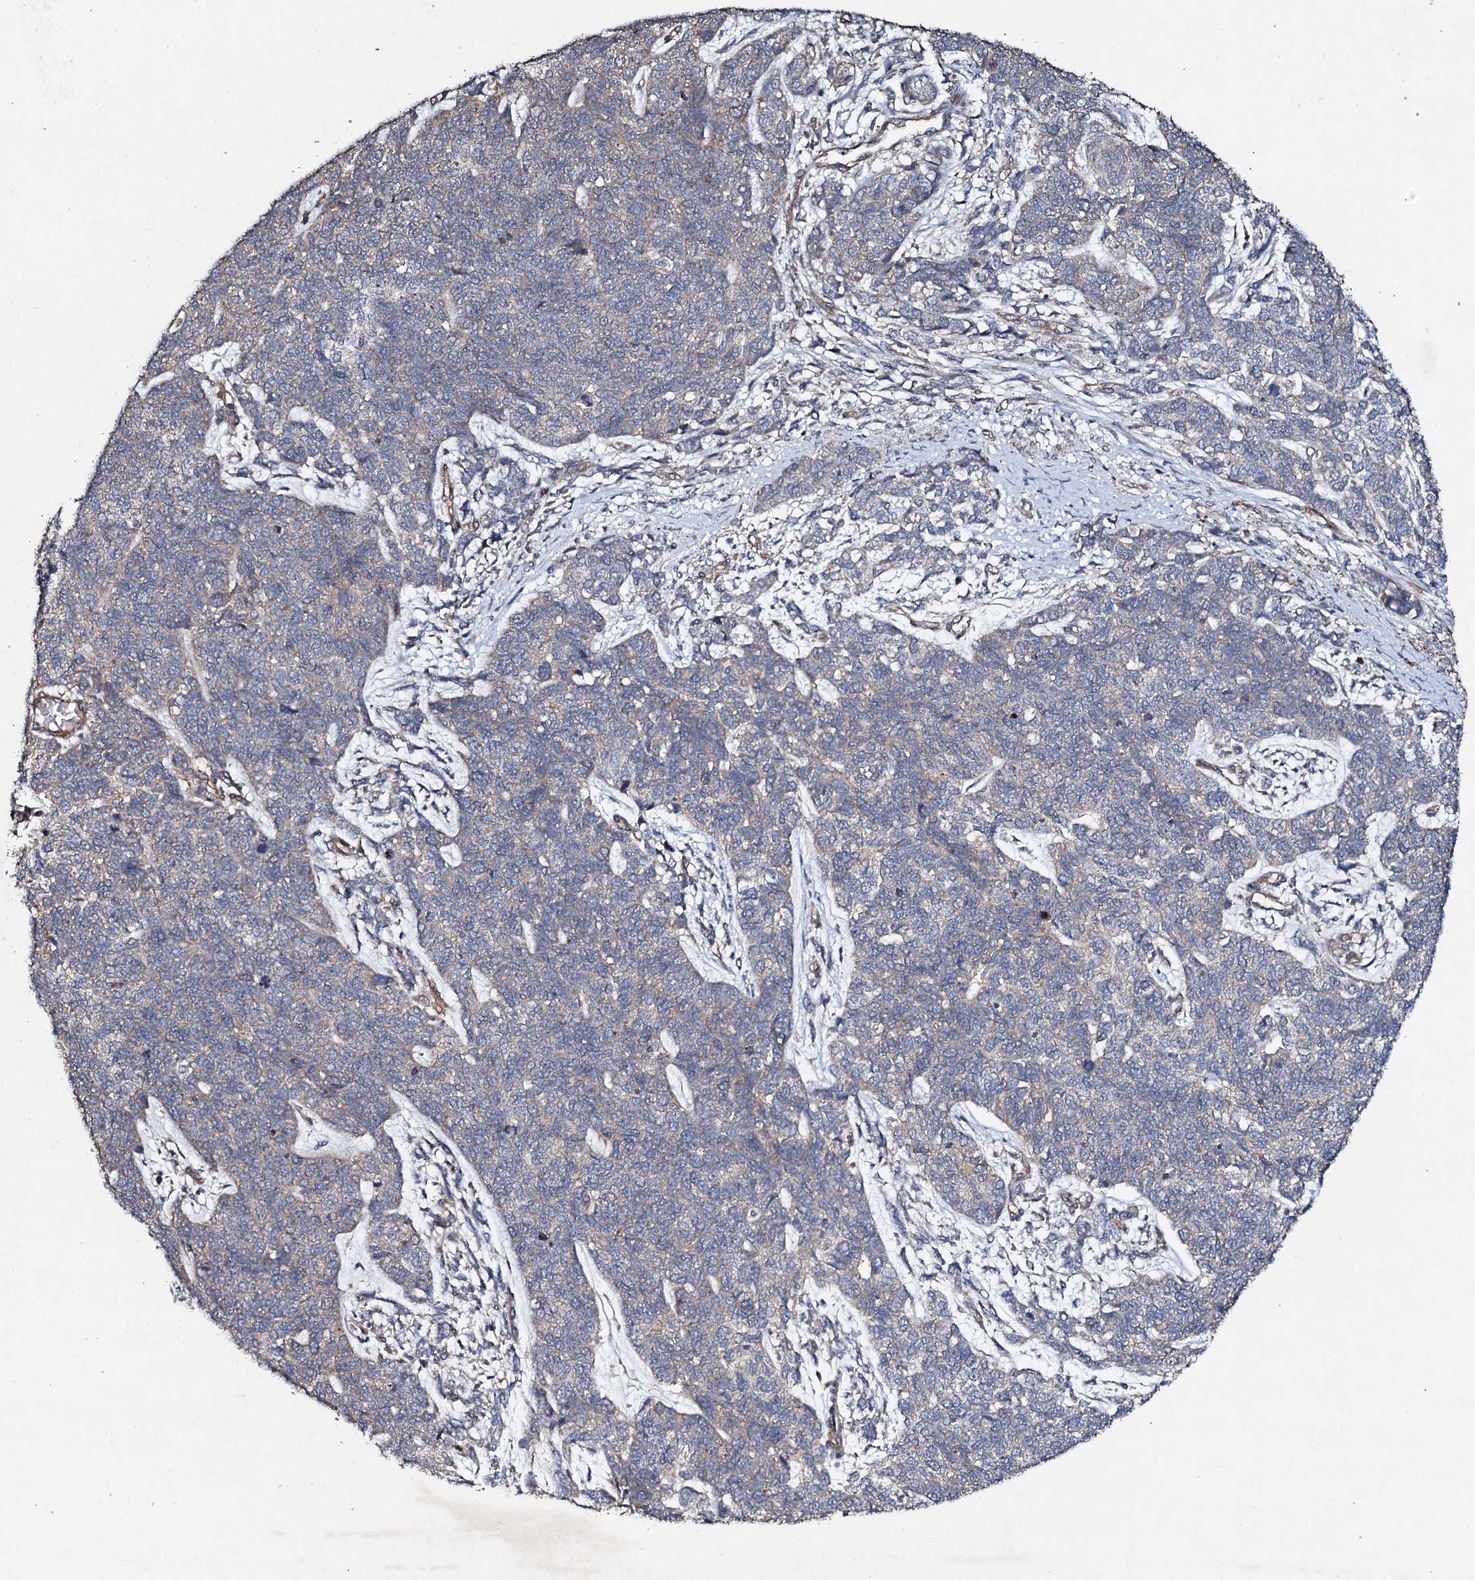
{"staining": {"intensity": "weak", "quantity": "<25%", "location": "cytoplasmic/membranous"}, "tissue": "cervical cancer", "cell_type": "Tumor cells", "image_type": "cancer", "snomed": [{"axis": "morphology", "description": "Squamous cell carcinoma, NOS"}, {"axis": "topography", "description": "Cervix"}], "caption": "High power microscopy histopathology image of an IHC image of cervical cancer (squamous cell carcinoma), revealing no significant expression in tumor cells.", "gene": "MOCOS", "patient": {"sex": "female", "age": 63}}